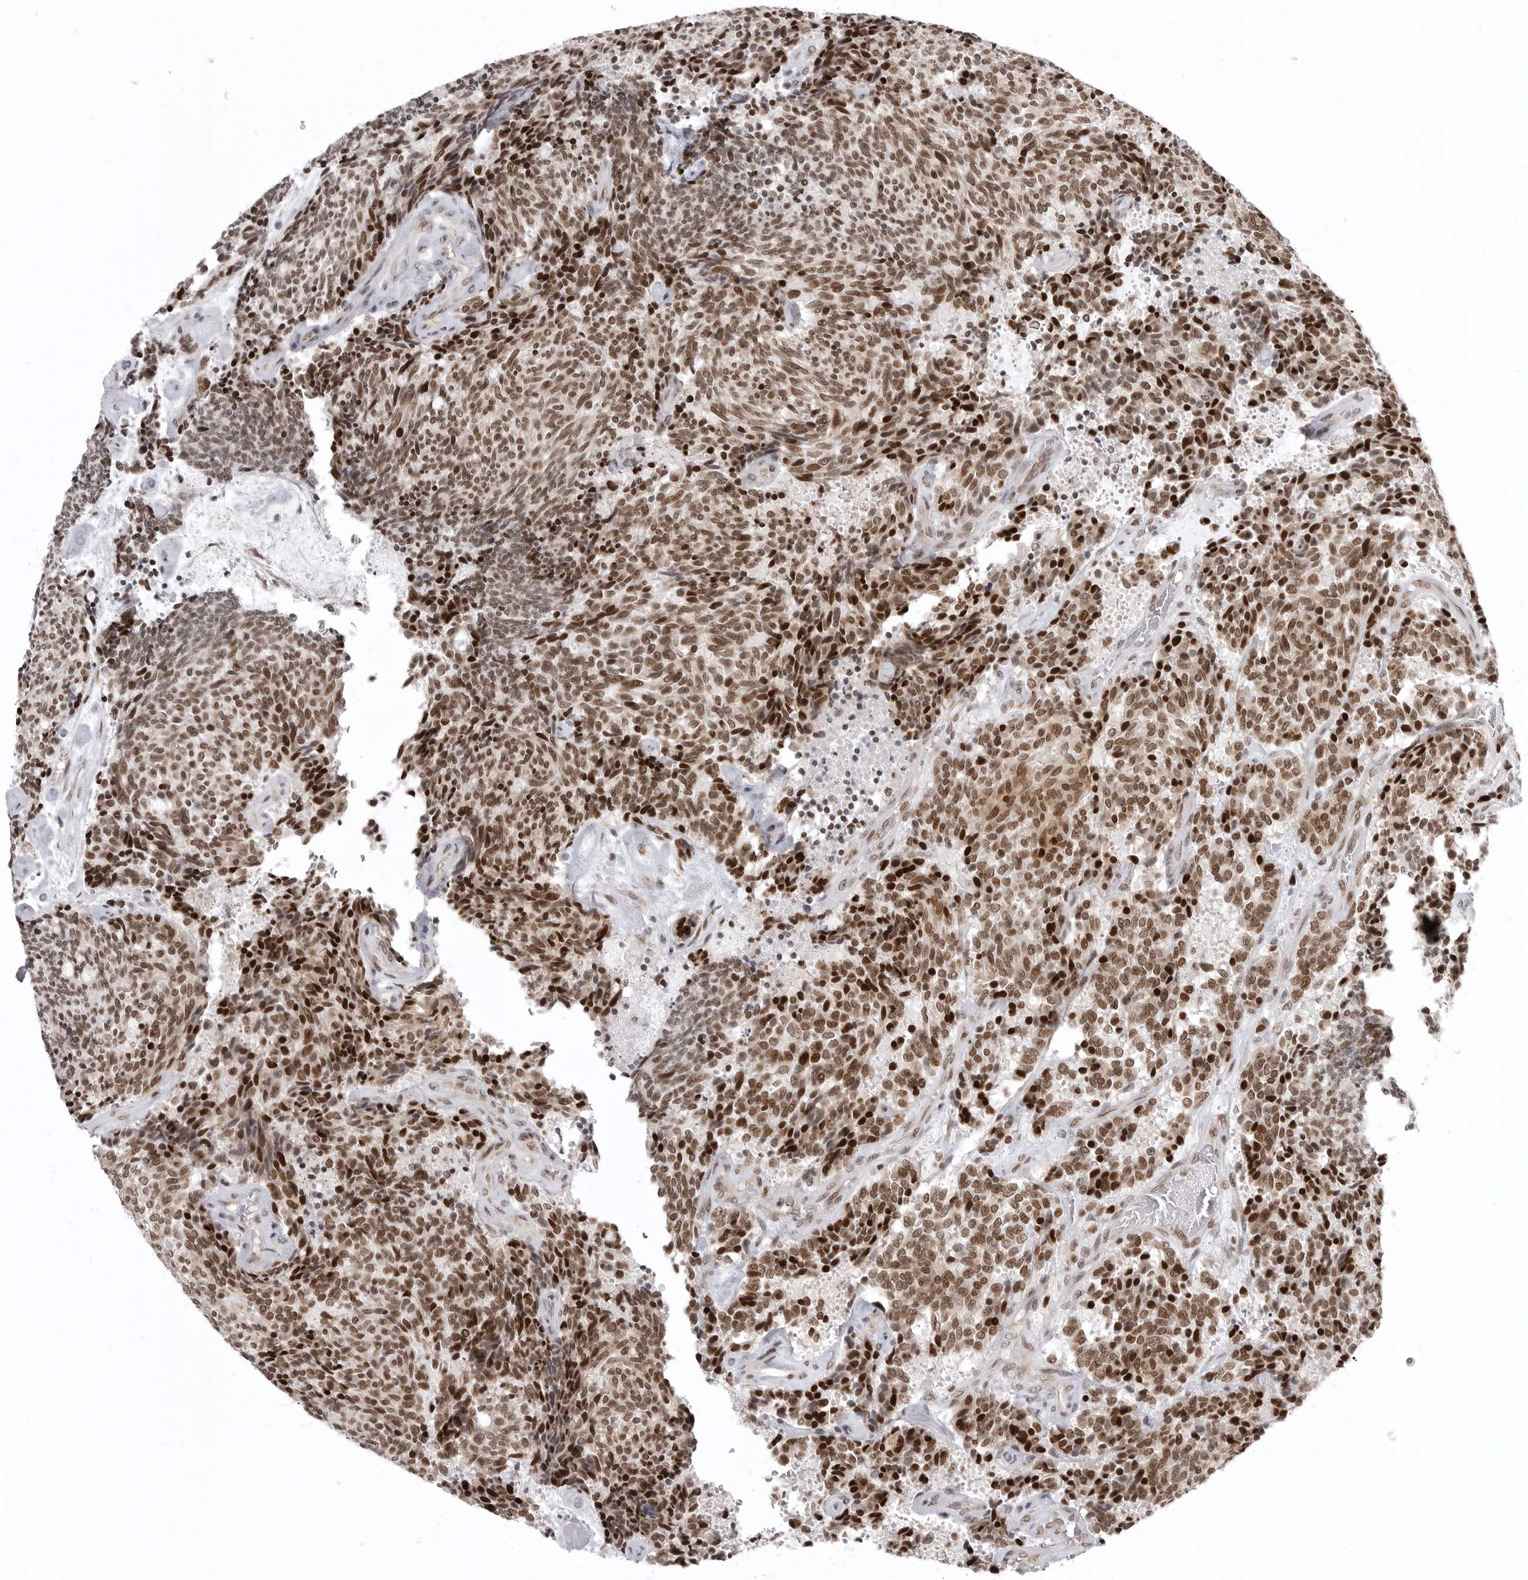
{"staining": {"intensity": "strong", "quantity": ">75%", "location": "nuclear"}, "tissue": "carcinoid", "cell_type": "Tumor cells", "image_type": "cancer", "snomed": [{"axis": "morphology", "description": "Carcinoid, malignant, NOS"}, {"axis": "topography", "description": "Pancreas"}], "caption": "Malignant carcinoid stained with a brown dye demonstrates strong nuclear positive positivity in approximately >75% of tumor cells.", "gene": "PRDM10", "patient": {"sex": "female", "age": 54}}